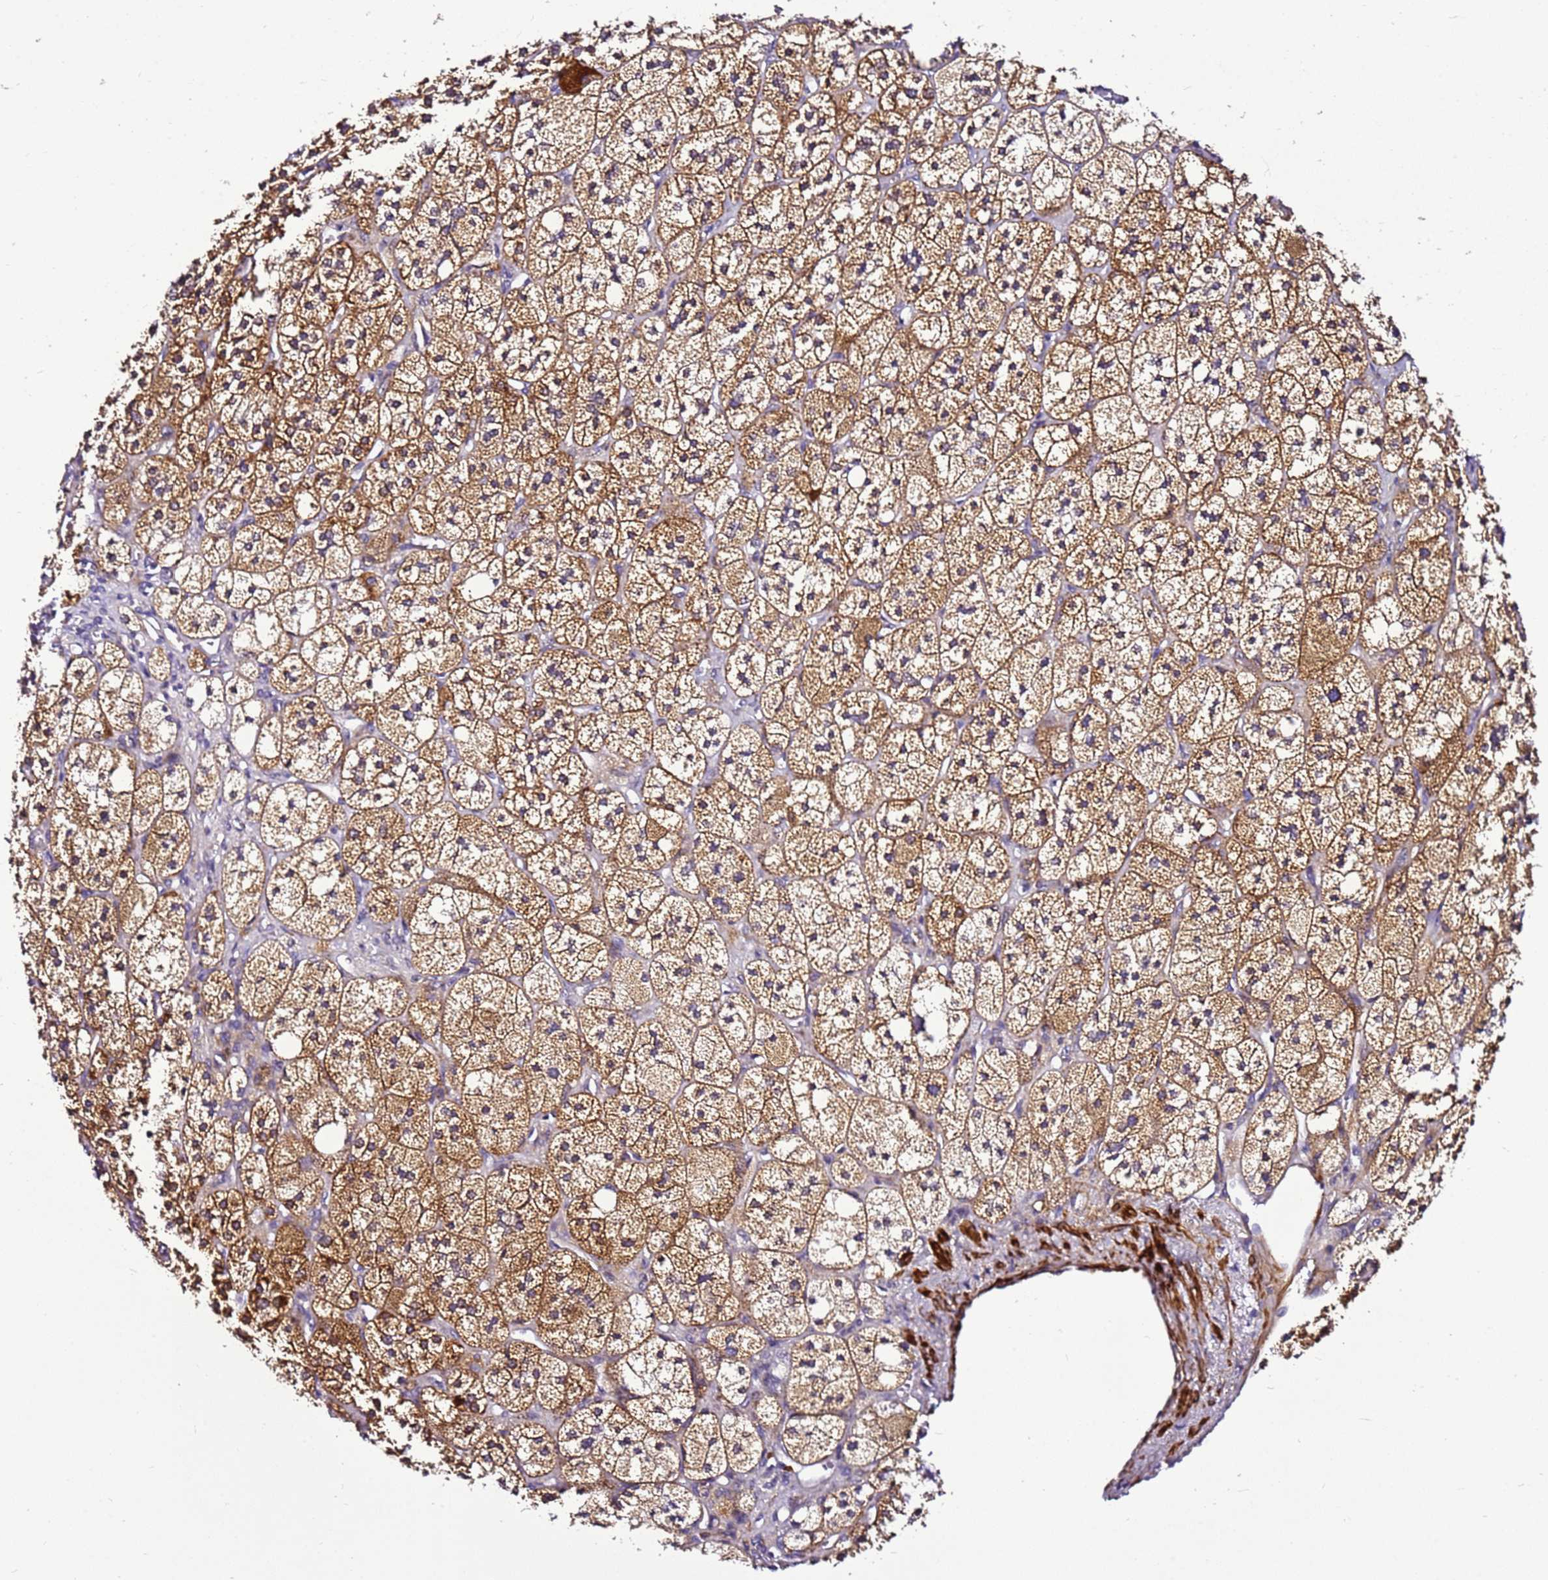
{"staining": {"intensity": "strong", "quantity": "25%-75%", "location": "cytoplasmic/membranous"}, "tissue": "adrenal gland", "cell_type": "Glandular cells", "image_type": "normal", "snomed": [{"axis": "morphology", "description": "Normal tissue, NOS"}, {"axis": "topography", "description": "Adrenal gland"}], "caption": "Adrenal gland stained for a protein (brown) reveals strong cytoplasmic/membranous positive positivity in approximately 25%-75% of glandular cells.", "gene": "SMIM4", "patient": {"sex": "male", "age": 61}}